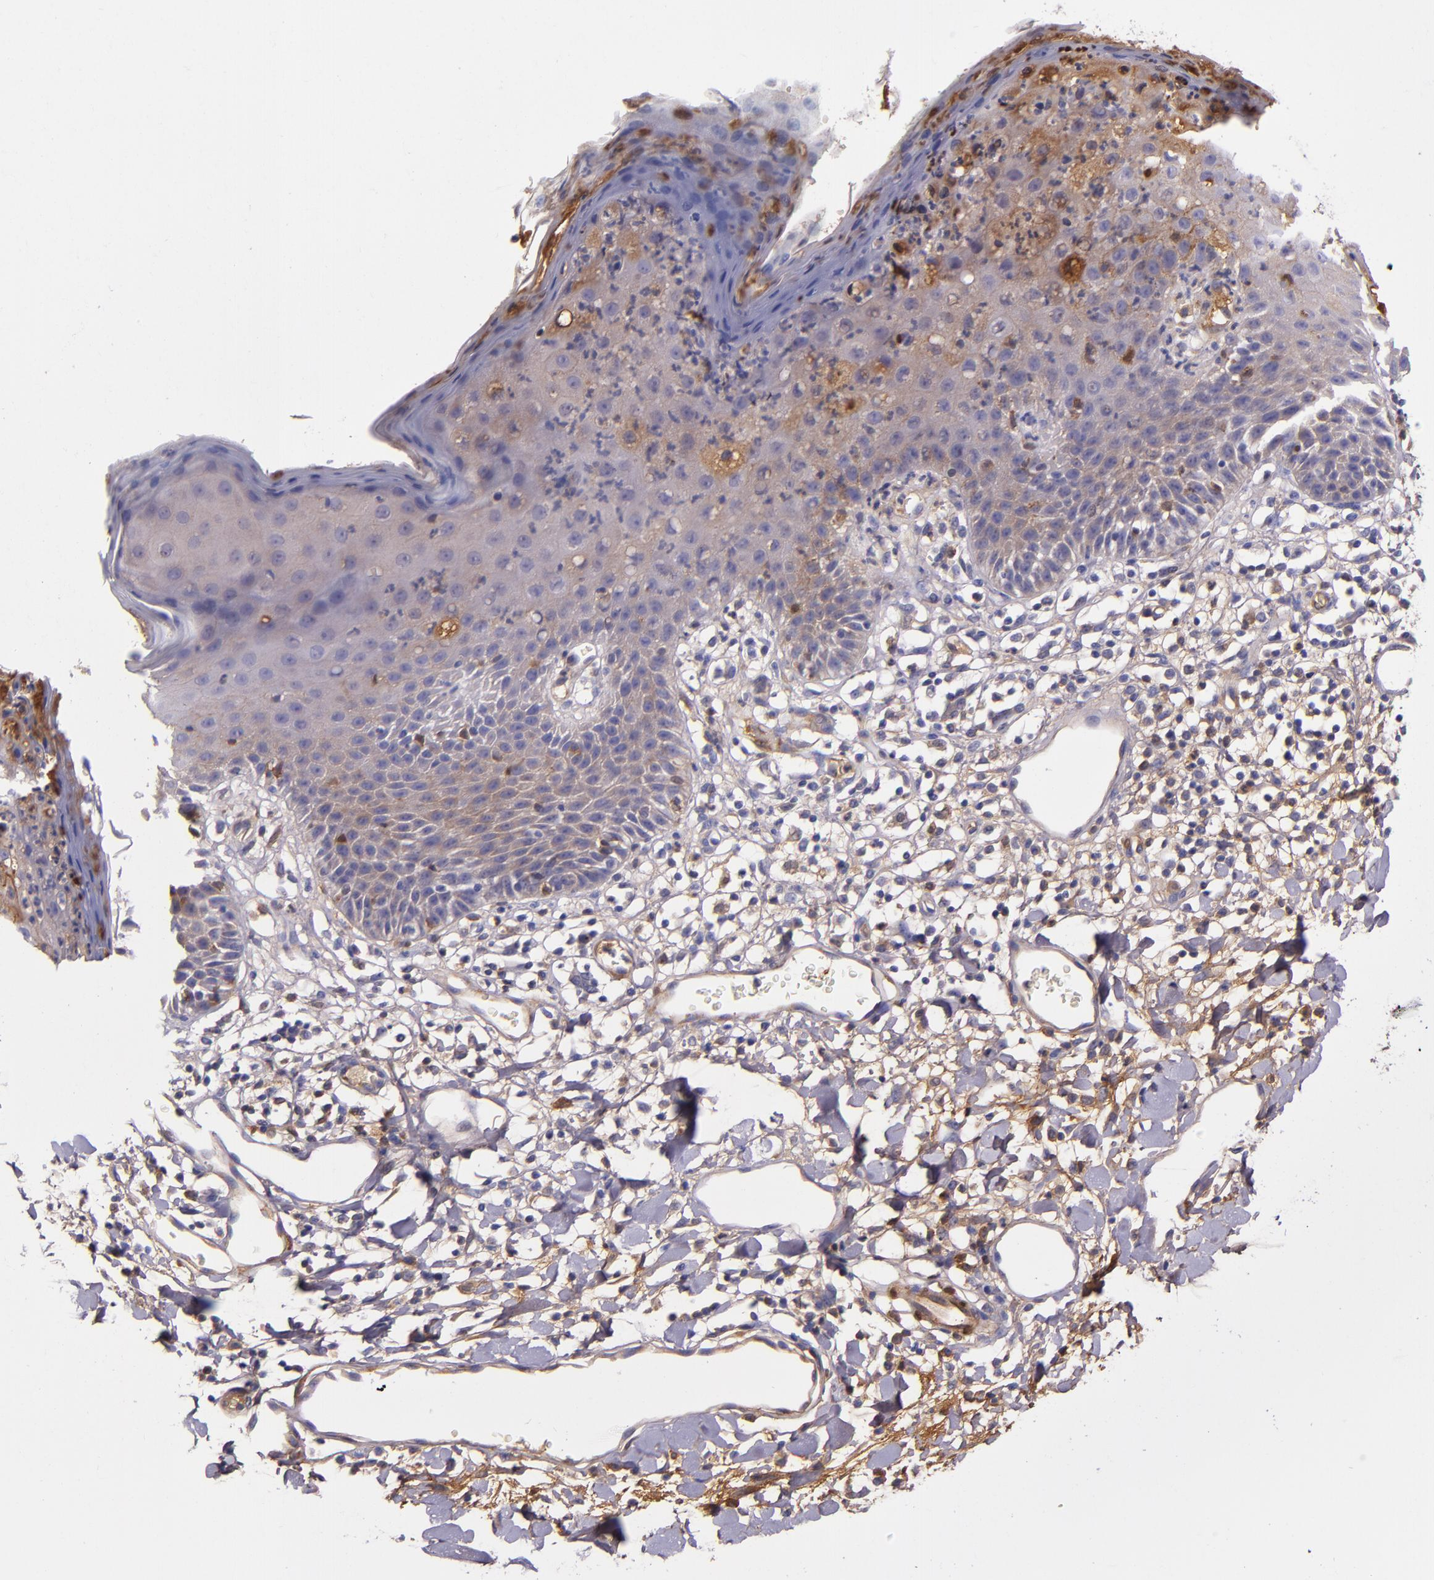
{"staining": {"intensity": "moderate", "quantity": "25%-75%", "location": "cytoplasmic/membranous"}, "tissue": "skin", "cell_type": "Epidermal cells", "image_type": "normal", "snomed": [{"axis": "morphology", "description": "Normal tissue, NOS"}, {"axis": "topography", "description": "Vulva"}, {"axis": "topography", "description": "Peripheral nerve tissue"}], "caption": "This is a histology image of immunohistochemistry staining of unremarkable skin, which shows moderate expression in the cytoplasmic/membranous of epidermal cells.", "gene": "CLEC3B", "patient": {"sex": "female", "age": 68}}